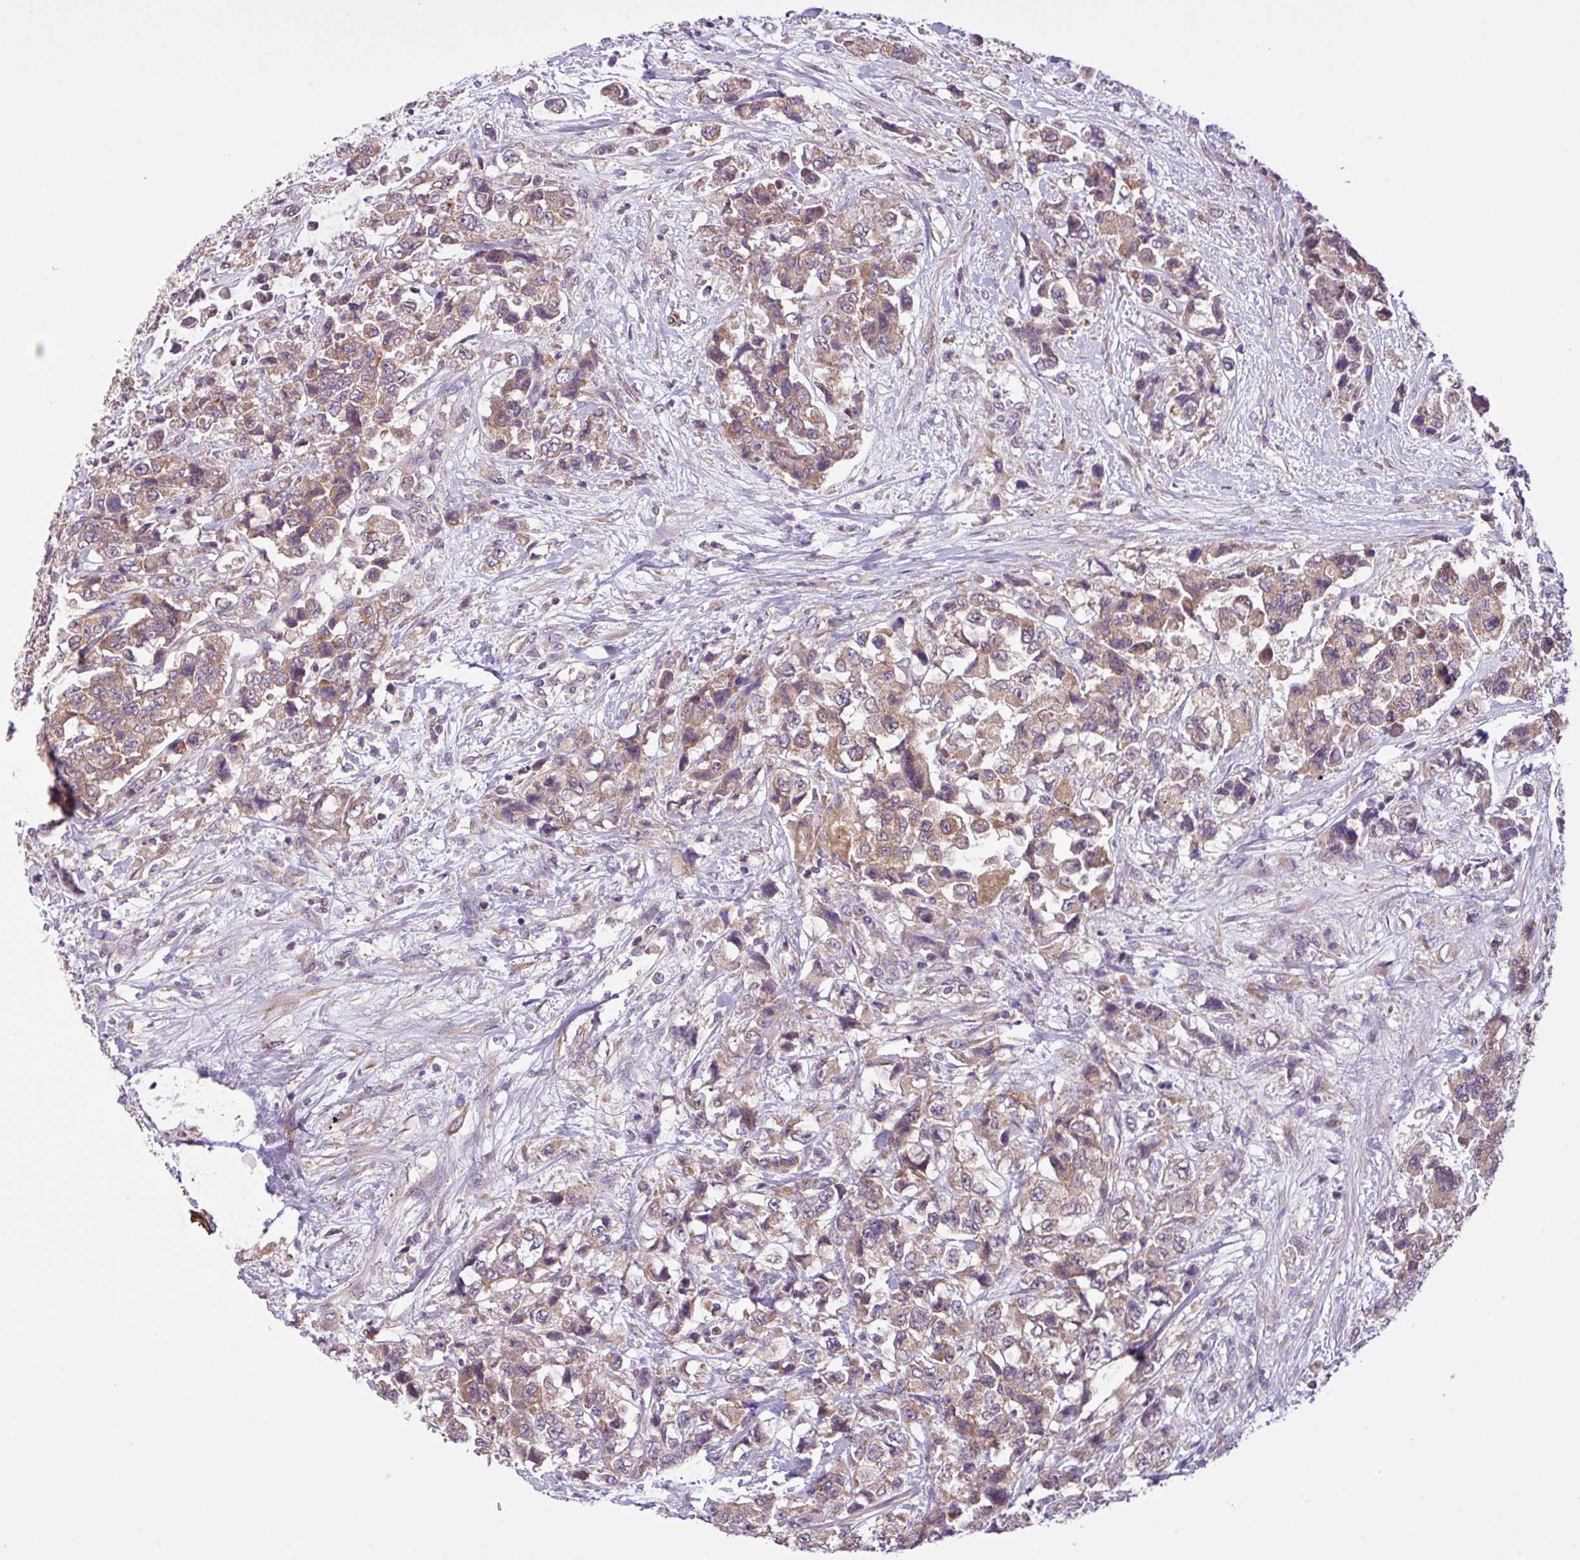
{"staining": {"intensity": "moderate", "quantity": ">75%", "location": "cytoplasmic/membranous"}, "tissue": "urothelial cancer", "cell_type": "Tumor cells", "image_type": "cancer", "snomed": [{"axis": "morphology", "description": "Urothelial carcinoma, High grade"}, {"axis": "topography", "description": "Urinary bladder"}], "caption": "This is an image of immunohistochemistry (IHC) staining of urothelial carcinoma (high-grade), which shows moderate positivity in the cytoplasmic/membranous of tumor cells.", "gene": "TIMM10B", "patient": {"sex": "female", "age": 78}}